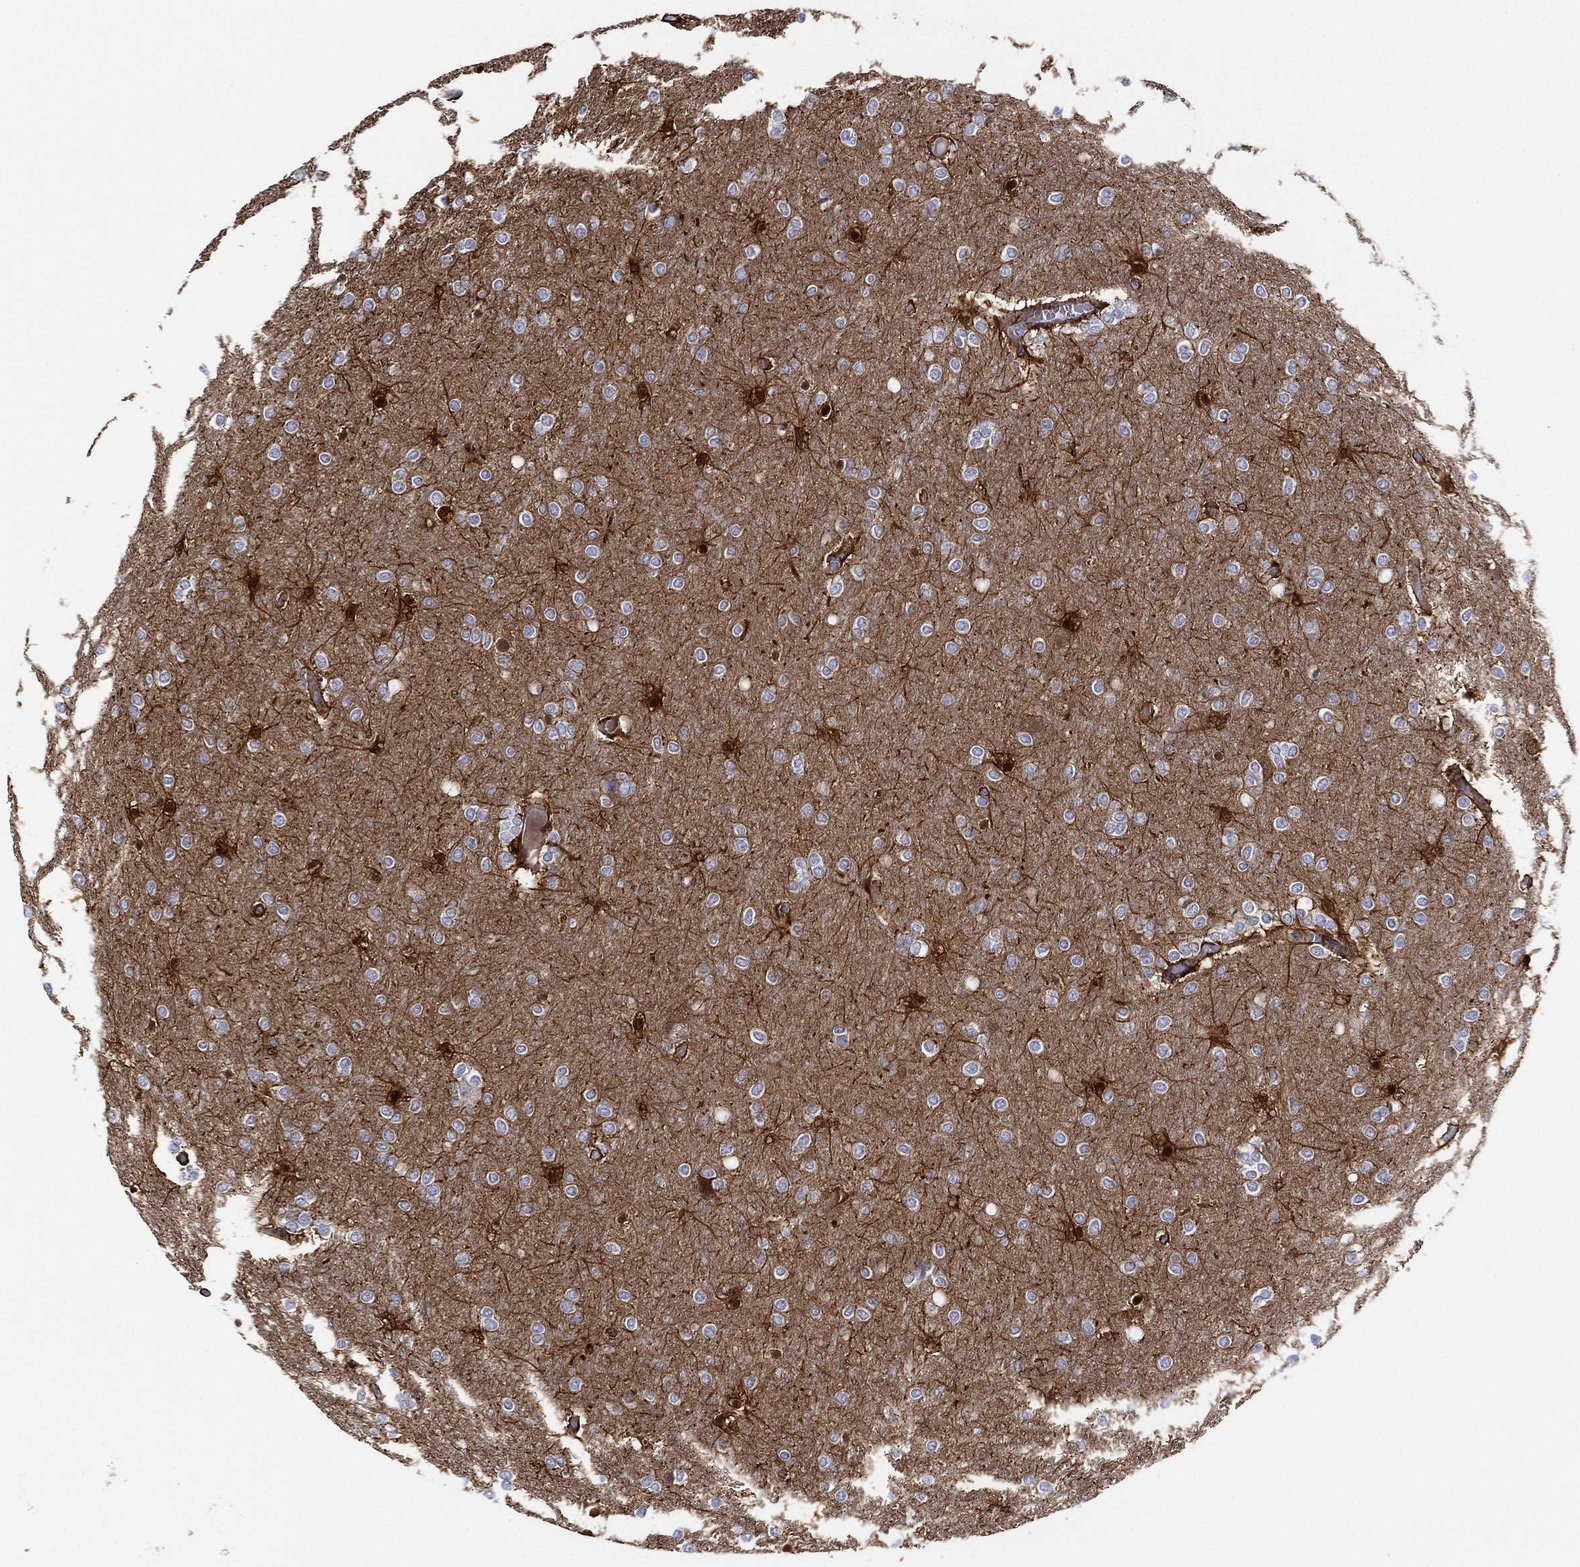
{"staining": {"intensity": "negative", "quantity": "none", "location": "none"}, "tissue": "glioma", "cell_type": "Tumor cells", "image_type": "cancer", "snomed": [{"axis": "morphology", "description": "Glioma, malignant, High grade"}, {"axis": "topography", "description": "Brain"}], "caption": "Immunohistochemistry photomicrograph of neoplastic tissue: human glioma stained with DAB exhibits no significant protein expression in tumor cells.", "gene": "DDAH1", "patient": {"sex": "female", "age": 61}}